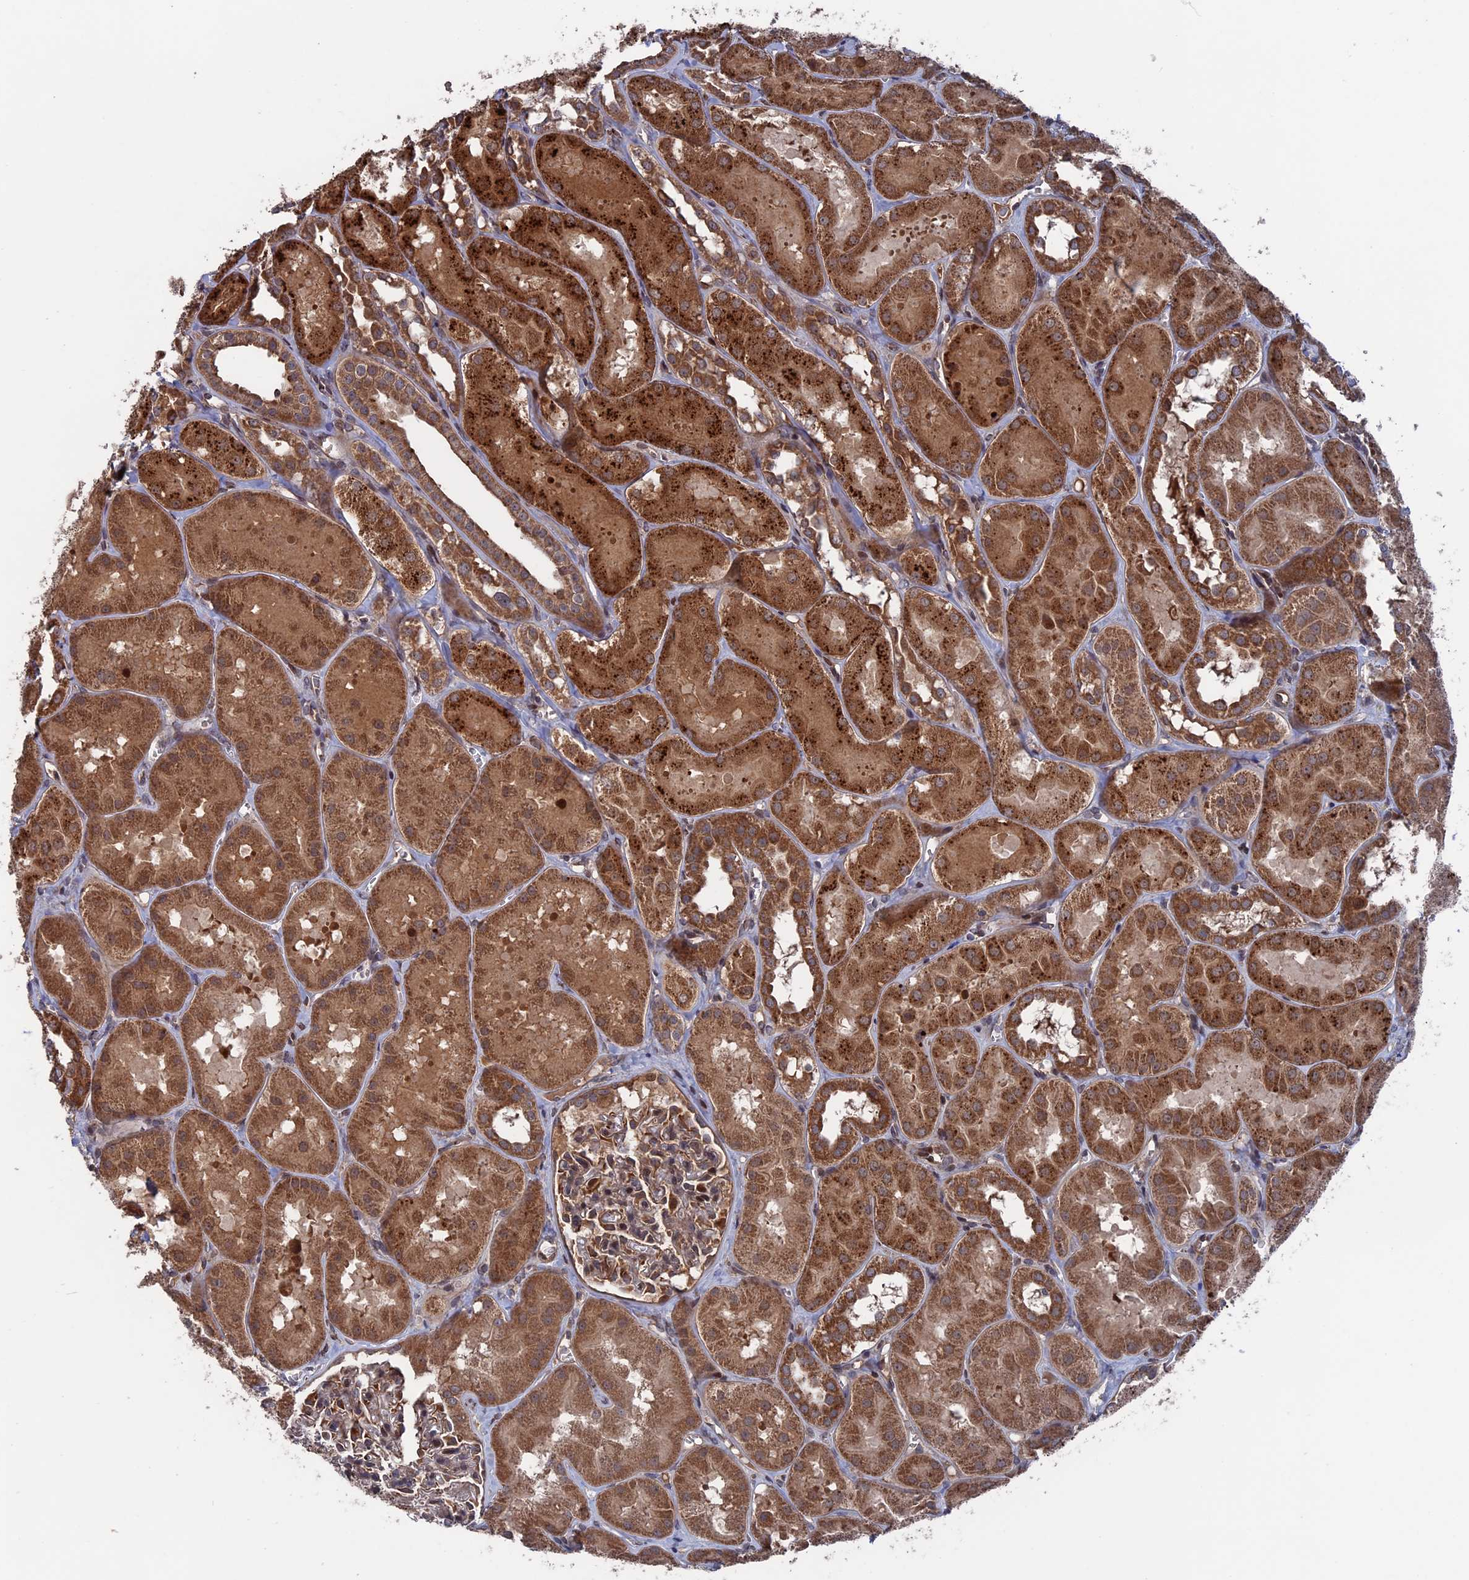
{"staining": {"intensity": "moderate", "quantity": "25%-75%", "location": "cytoplasmic/membranous,nuclear"}, "tissue": "kidney", "cell_type": "Cells in glomeruli", "image_type": "normal", "snomed": [{"axis": "morphology", "description": "Normal tissue, NOS"}, {"axis": "topography", "description": "Kidney"}, {"axis": "topography", "description": "Urinary bladder"}], "caption": "A medium amount of moderate cytoplasmic/membranous,nuclear staining is appreciated in approximately 25%-75% of cells in glomeruli in unremarkable kidney. (Stains: DAB (3,3'-diaminobenzidine) in brown, nuclei in blue, Microscopy: brightfield microscopy at high magnification).", "gene": "PLA2G15", "patient": {"sex": "male", "age": 16}}